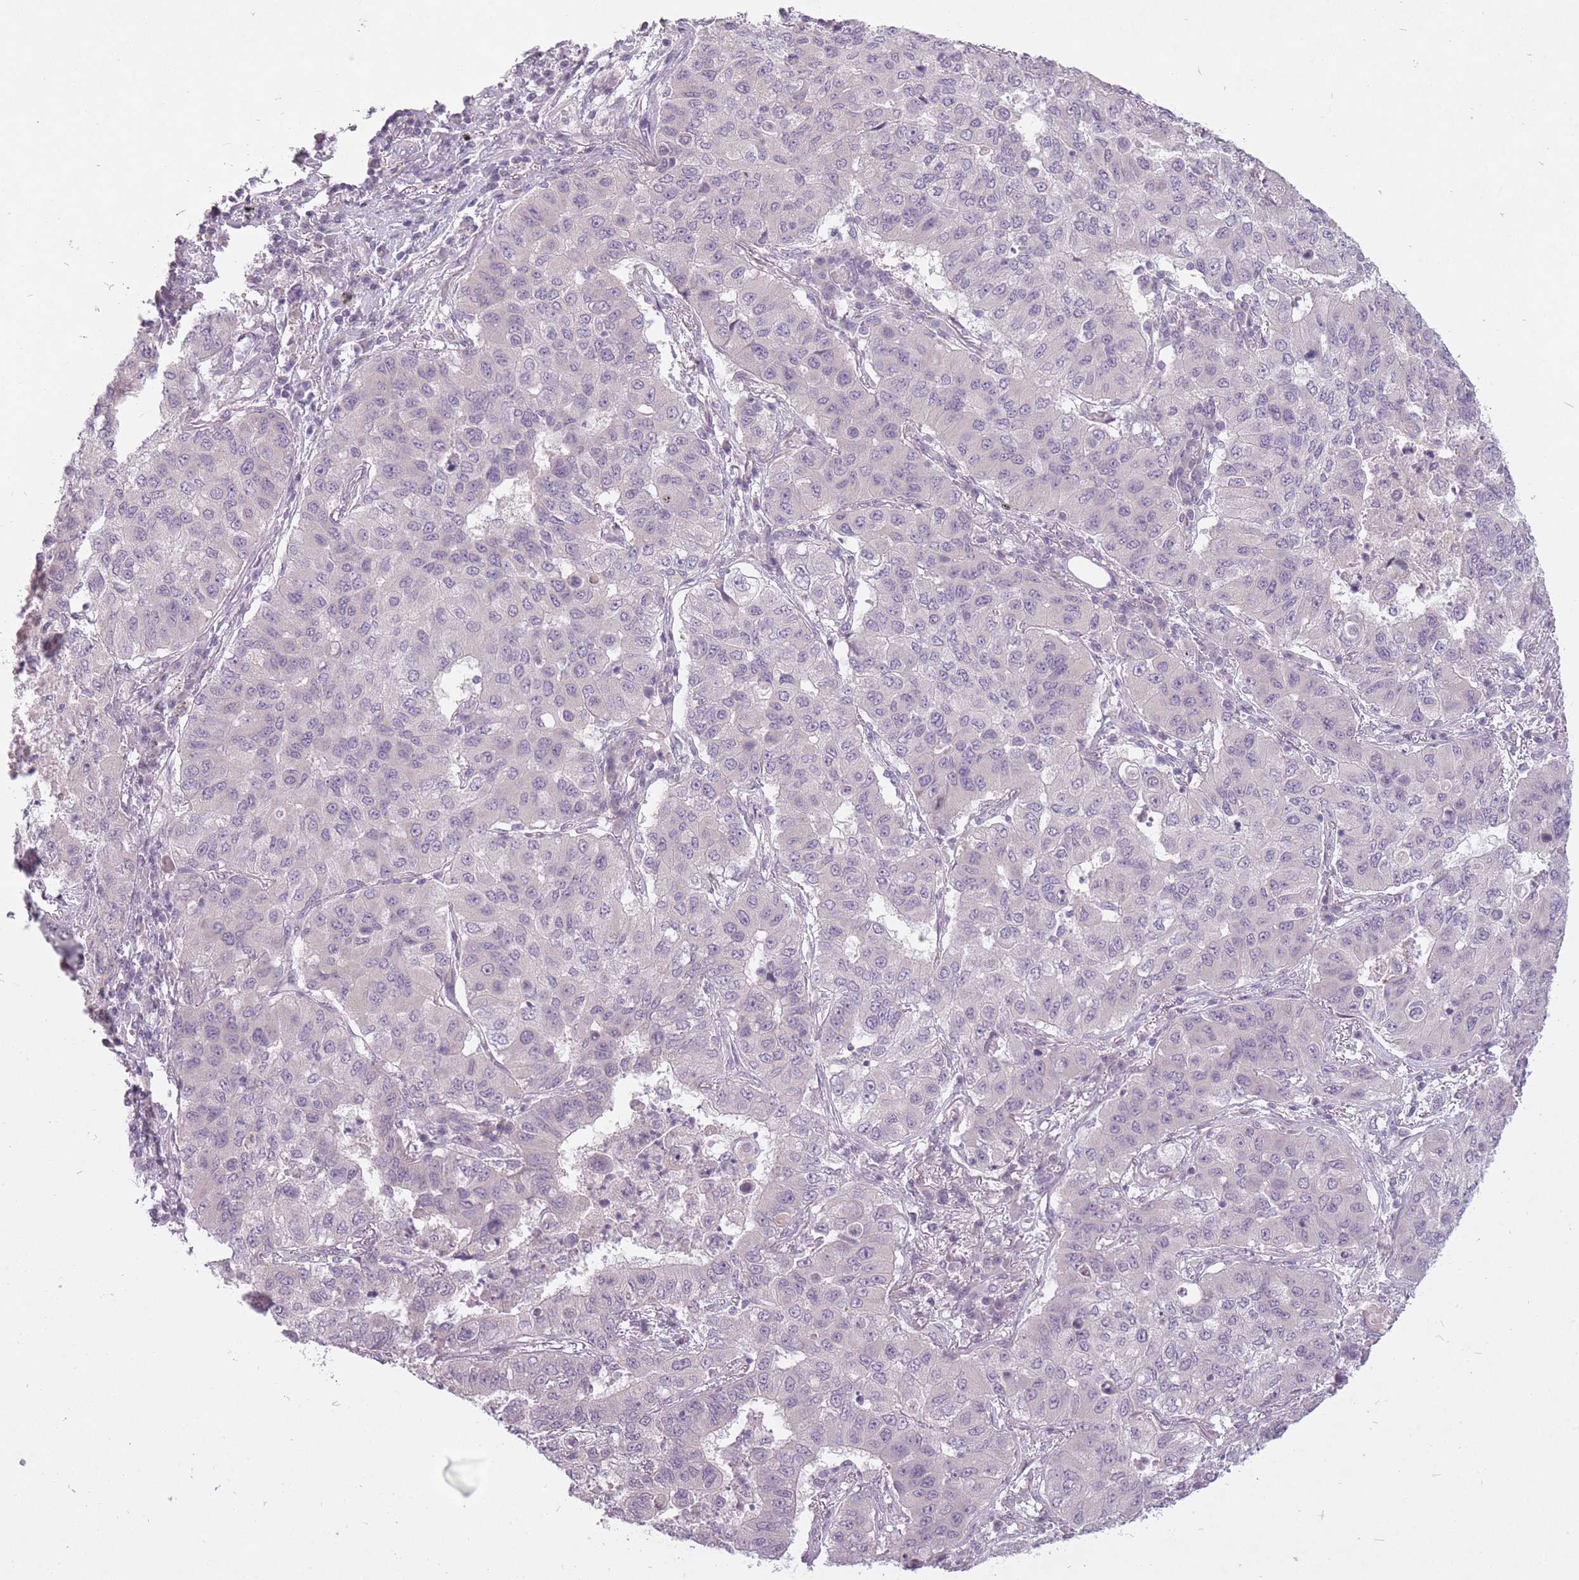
{"staining": {"intensity": "negative", "quantity": "none", "location": "none"}, "tissue": "lung cancer", "cell_type": "Tumor cells", "image_type": "cancer", "snomed": [{"axis": "morphology", "description": "Squamous cell carcinoma, NOS"}, {"axis": "topography", "description": "Lung"}], "caption": "Immunohistochemistry of squamous cell carcinoma (lung) shows no staining in tumor cells.", "gene": "FAM43B", "patient": {"sex": "male", "age": 74}}